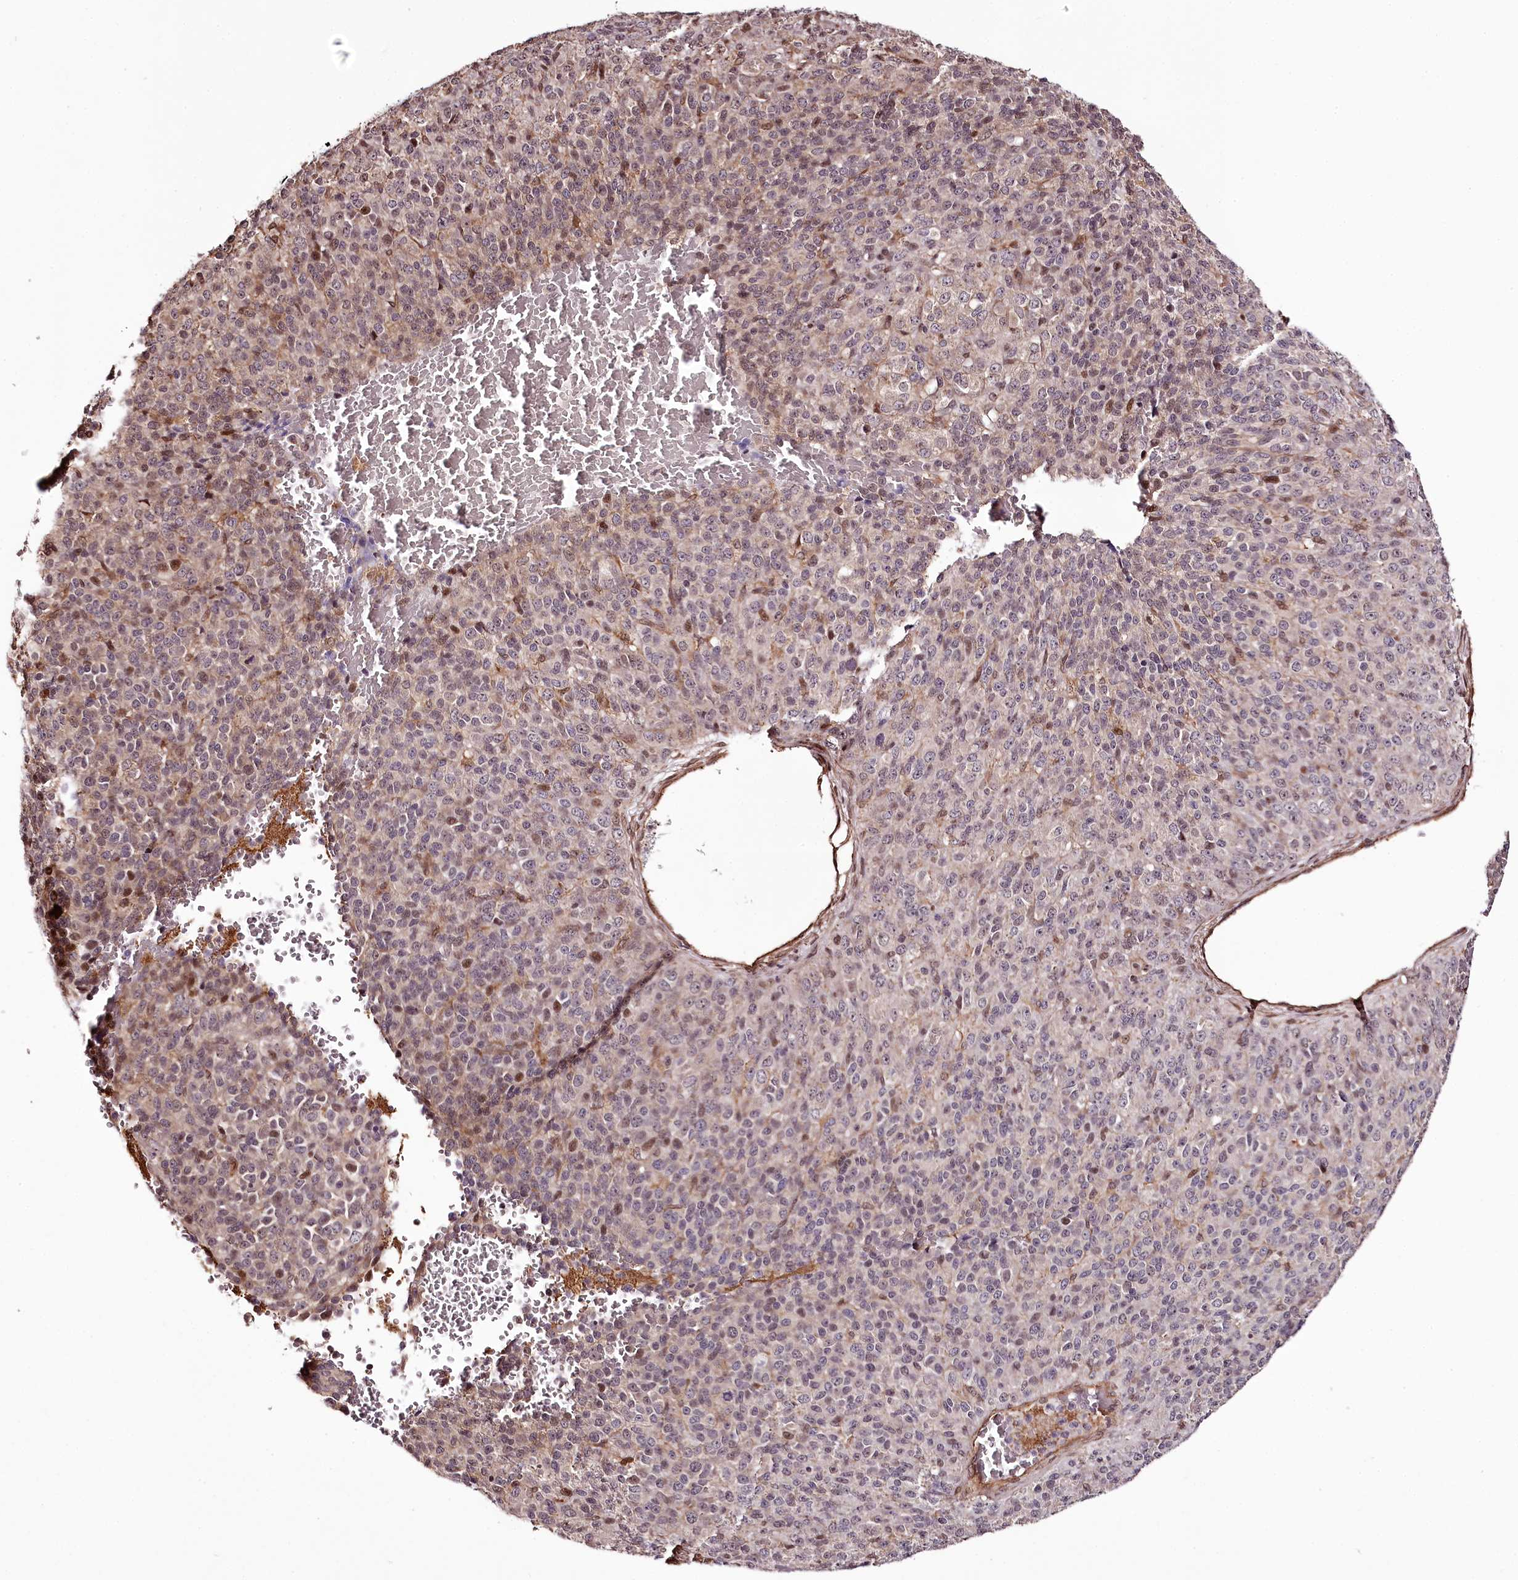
{"staining": {"intensity": "moderate", "quantity": "25%-75%", "location": "cytoplasmic/membranous,nuclear"}, "tissue": "melanoma", "cell_type": "Tumor cells", "image_type": "cancer", "snomed": [{"axis": "morphology", "description": "Malignant melanoma, Metastatic site"}, {"axis": "topography", "description": "Brain"}], "caption": "This is a histology image of IHC staining of malignant melanoma (metastatic site), which shows moderate positivity in the cytoplasmic/membranous and nuclear of tumor cells.", "gene": "TTC33", "patient": {"sex": "female", "age": 56}}